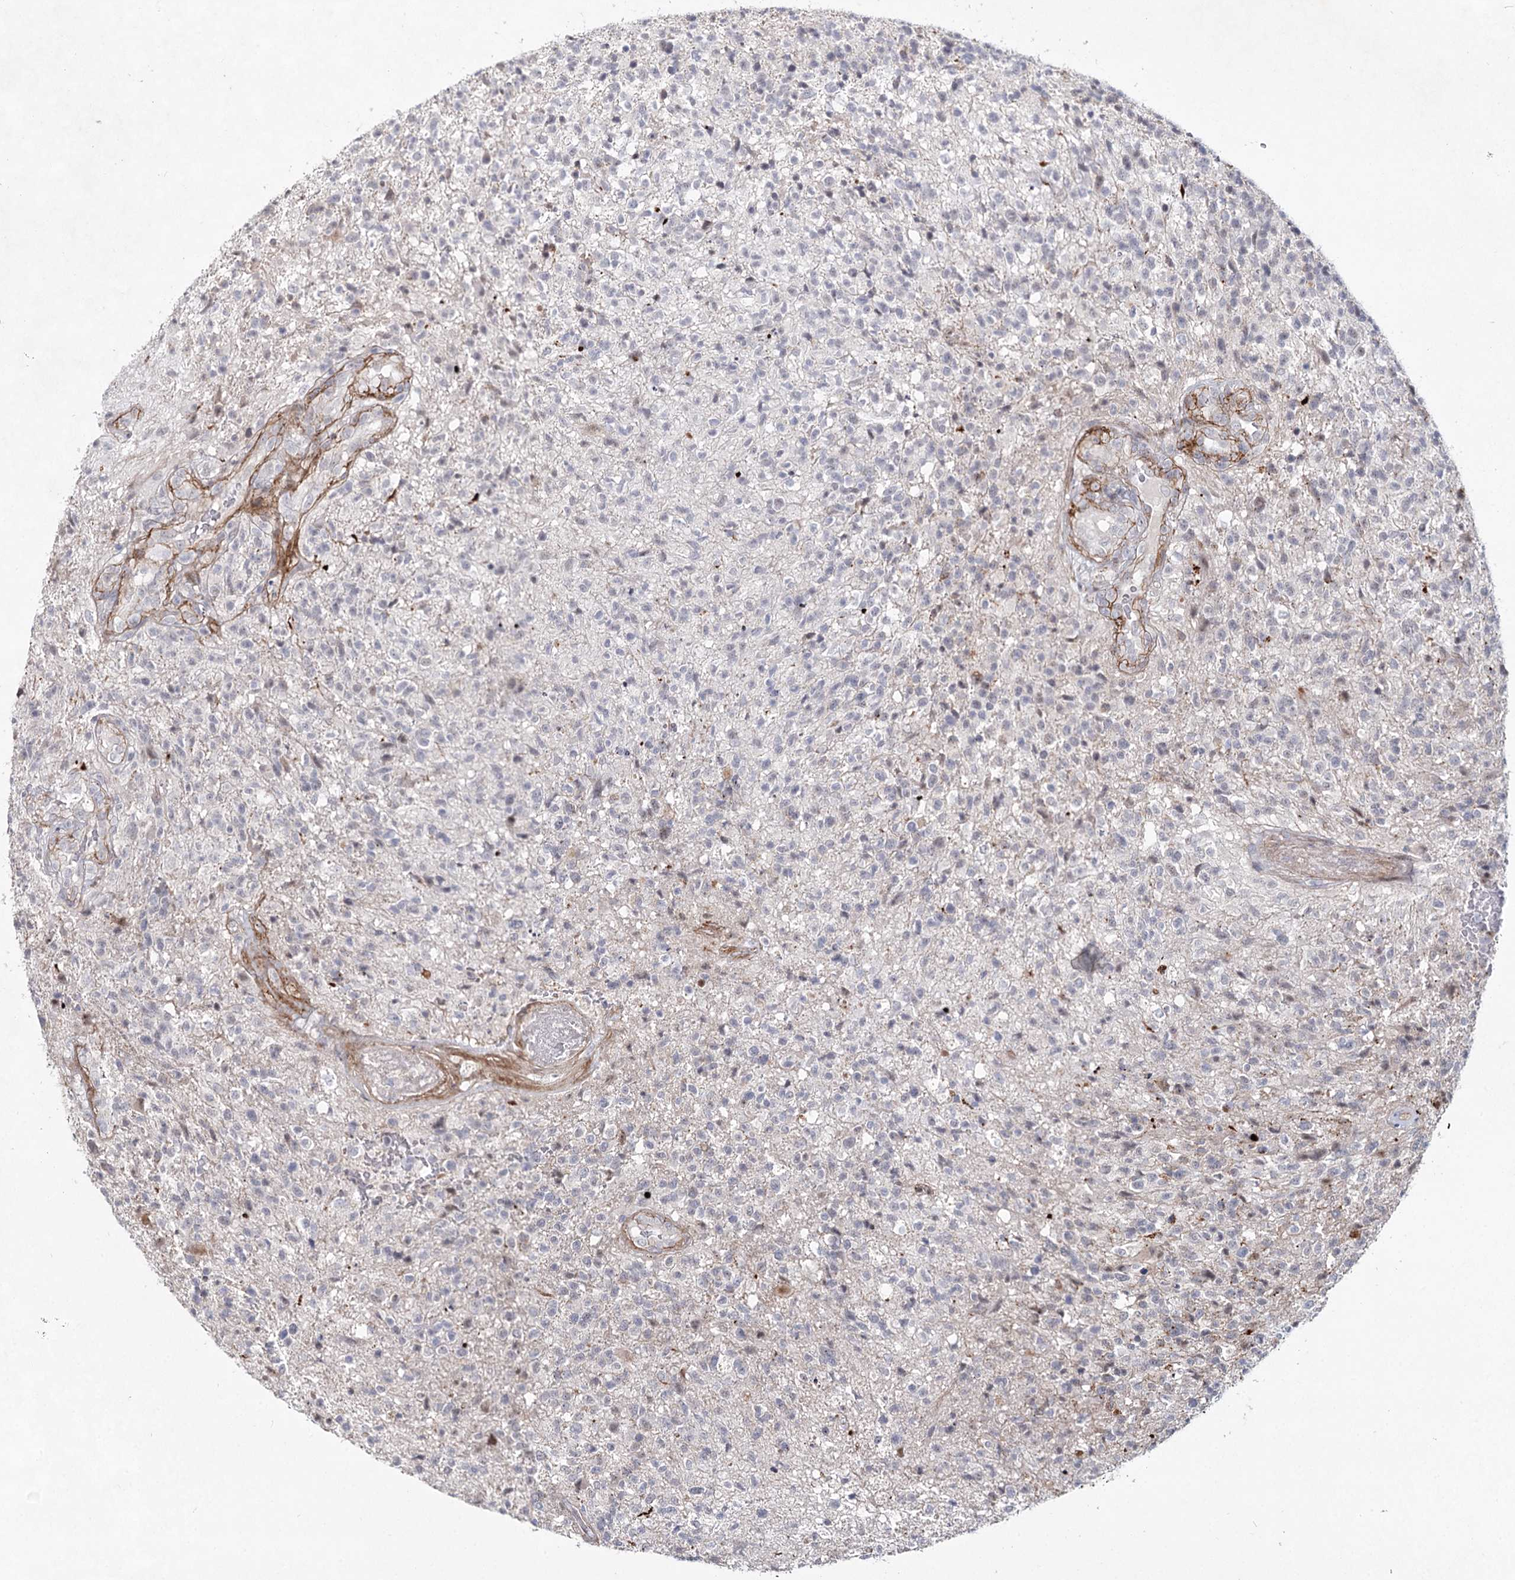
{"staining": {"intensity": "negative", "quantity": "none", "location": "none"}, "tissue": "glioma", "cell_type": "Tumor cells", "image_type": "cancer", "snomed": [{"axis": "morphology", "description": "Glioma, malignant, High grade"}, {"axis": "topography", "description": "Brain"}], "caption": "Immunohistochemistry (IHC) image of malignant high-grade glioma stained for a protein (brown), which displays no staining in tumor cells. (DAB (3,3'-diaminobenzidine) immunohistochemistry (IHC), high magnification).", "gene": "ATL2", "patient": {"sex": "male", "age": 56}}